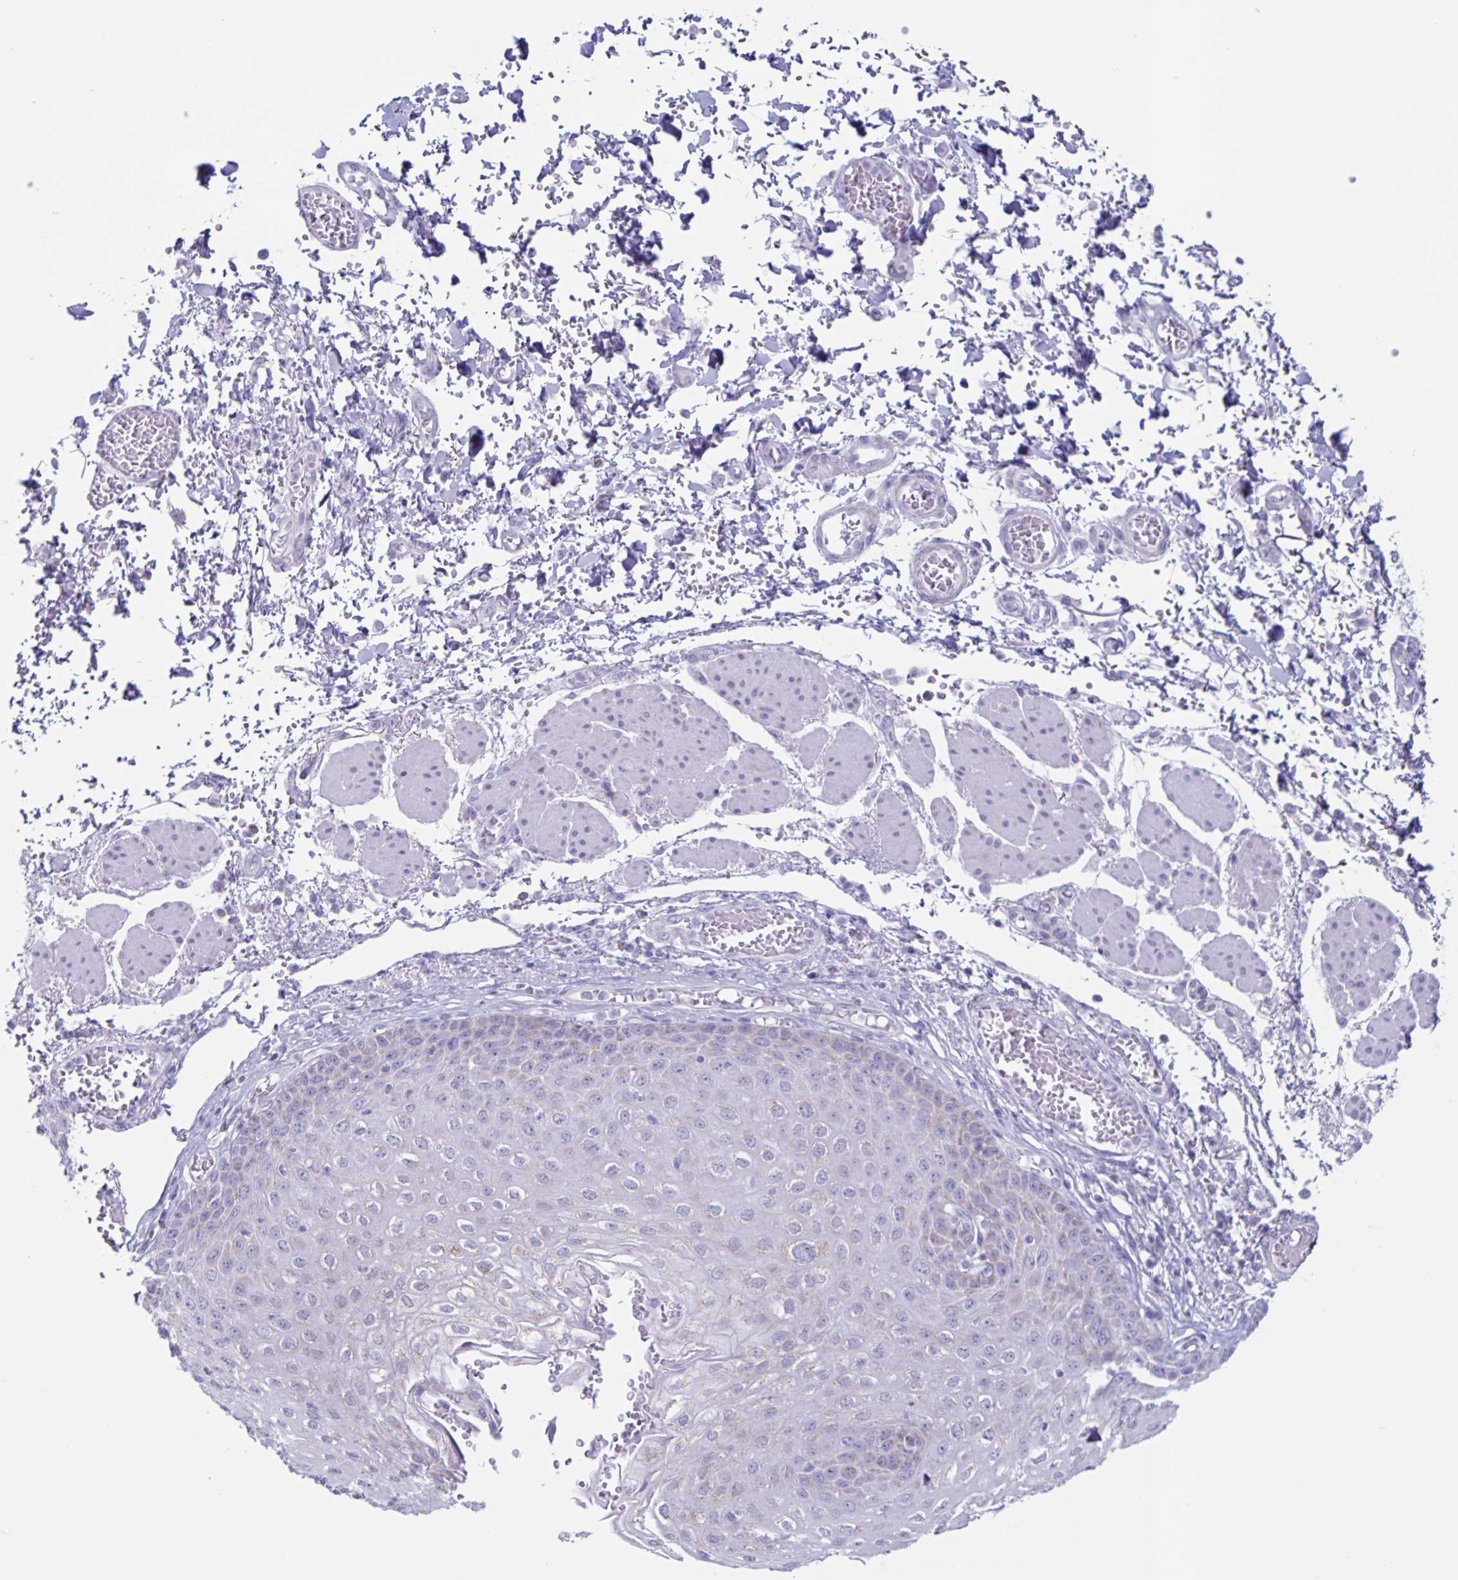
{"staining": {"intensity": "negative", "quantity": "none", "location": "none"}, "tissue": "esophagus", "cell_type": "Squamous epithelial cells", "image_type": "normal", "snomed": [{"axis": "morphology", "description": "Normal tissue, NOS"}, {"axis": "morphology", "description": "Adenocarcinoma, NOS"}, {"axis": "topography", "description": "Esophagus"}], "caption": "Image shows no protein staining in squamous epithelial cells of normal esophagus.", "gene": "CT45A10", "patient": {"sex": "male", "age": 81}}